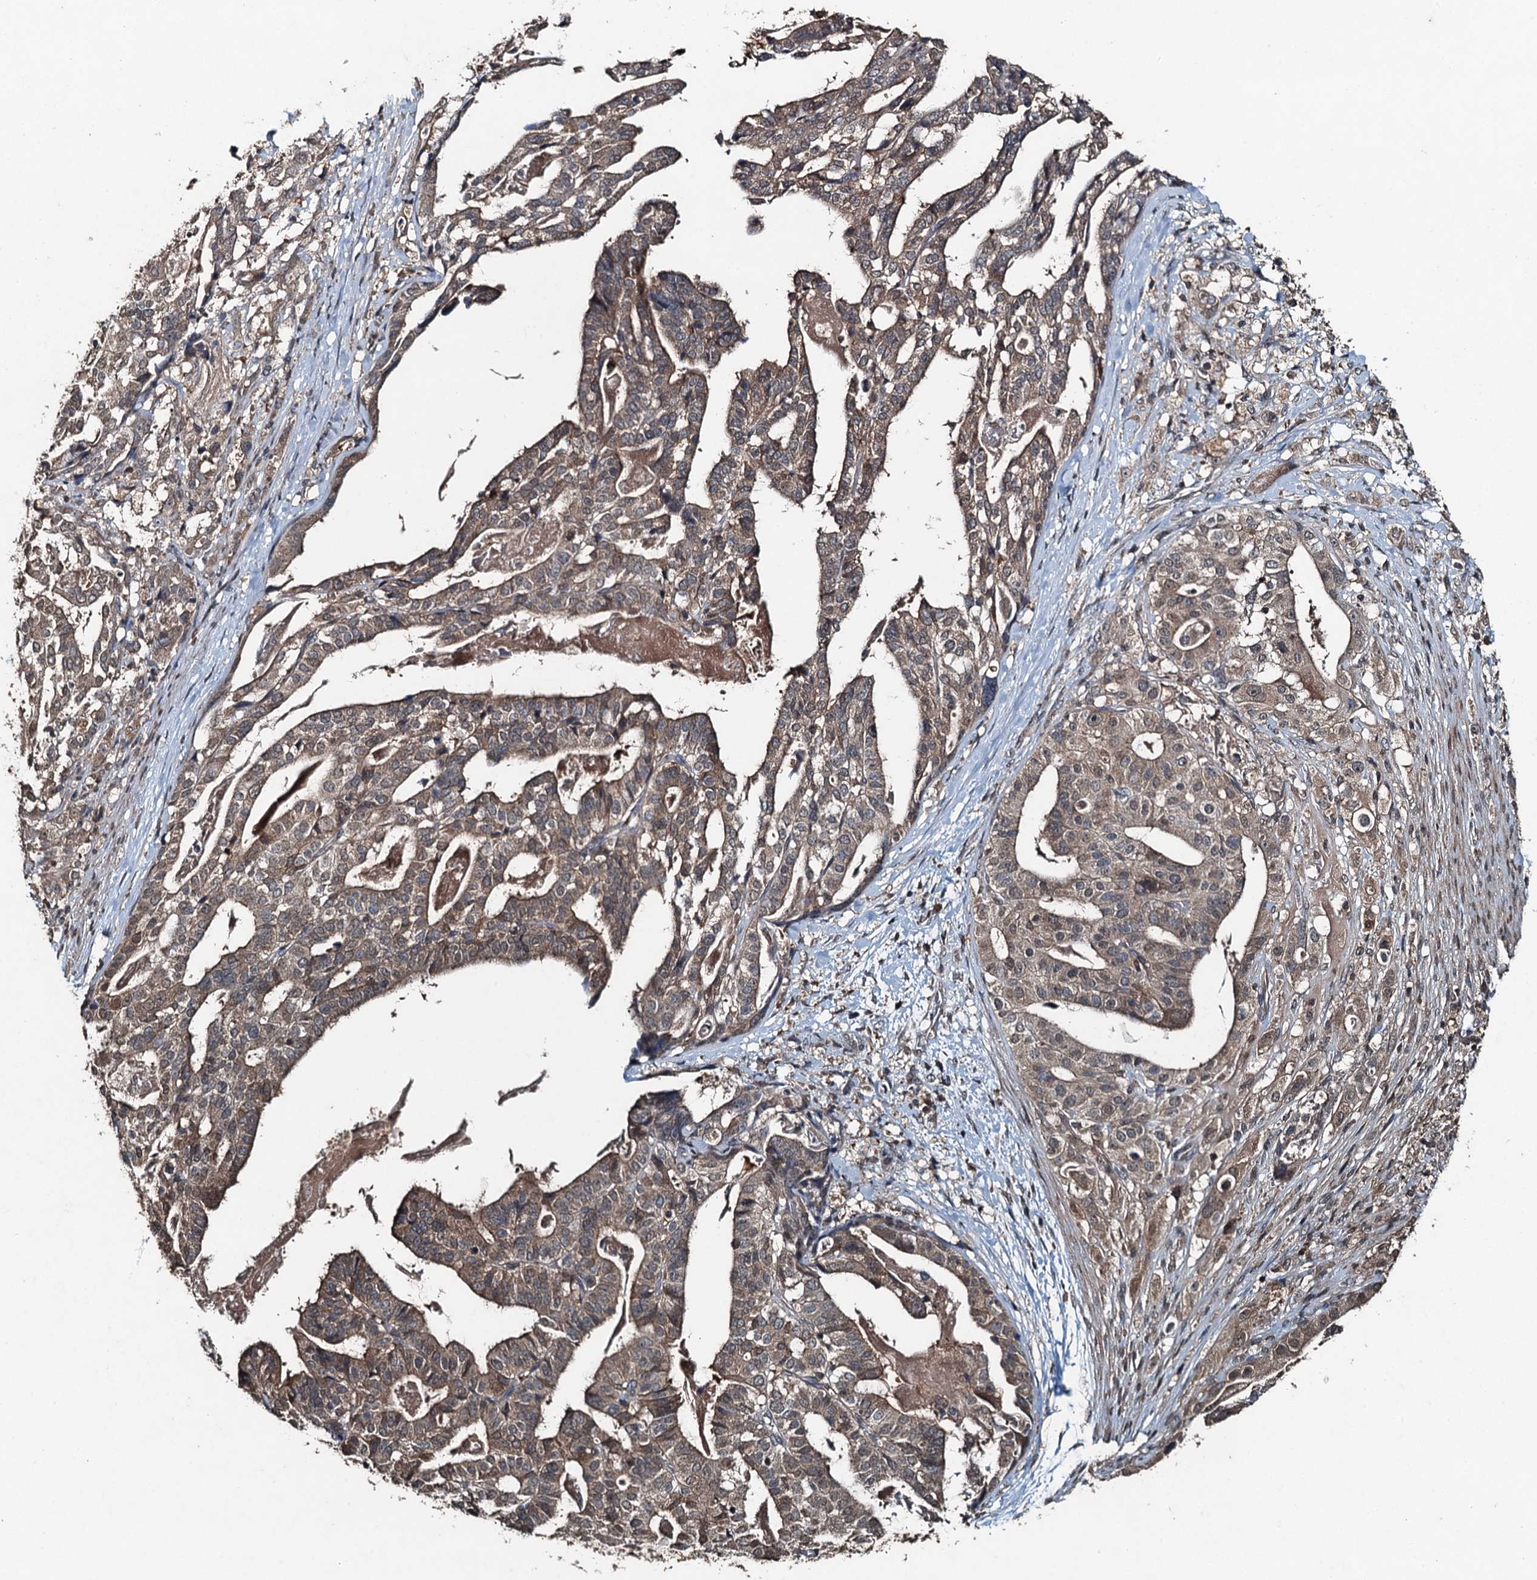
{"staining": {"intensity": "weak", "quantity": ">75%", "location": "cytoplasmic/membranous"}, "tissue": "stomach cancer", "cell_type": "Tumor cells", "image_type": "cancer", "snomed": [{"axis": "morphology", "description": "Adenocarcinoma, NOS"}, {"axis": "topography", "description": "Stomach"}], "caption": "Immunohistochemical staining of stomach adenocarcinoma reveals low levels of weak cytoplasmic/membranous protein positivity in approximately >75% of tumor cells.", "gene": "TCTN1", "patient": {"sex": "male", "age": 48}}